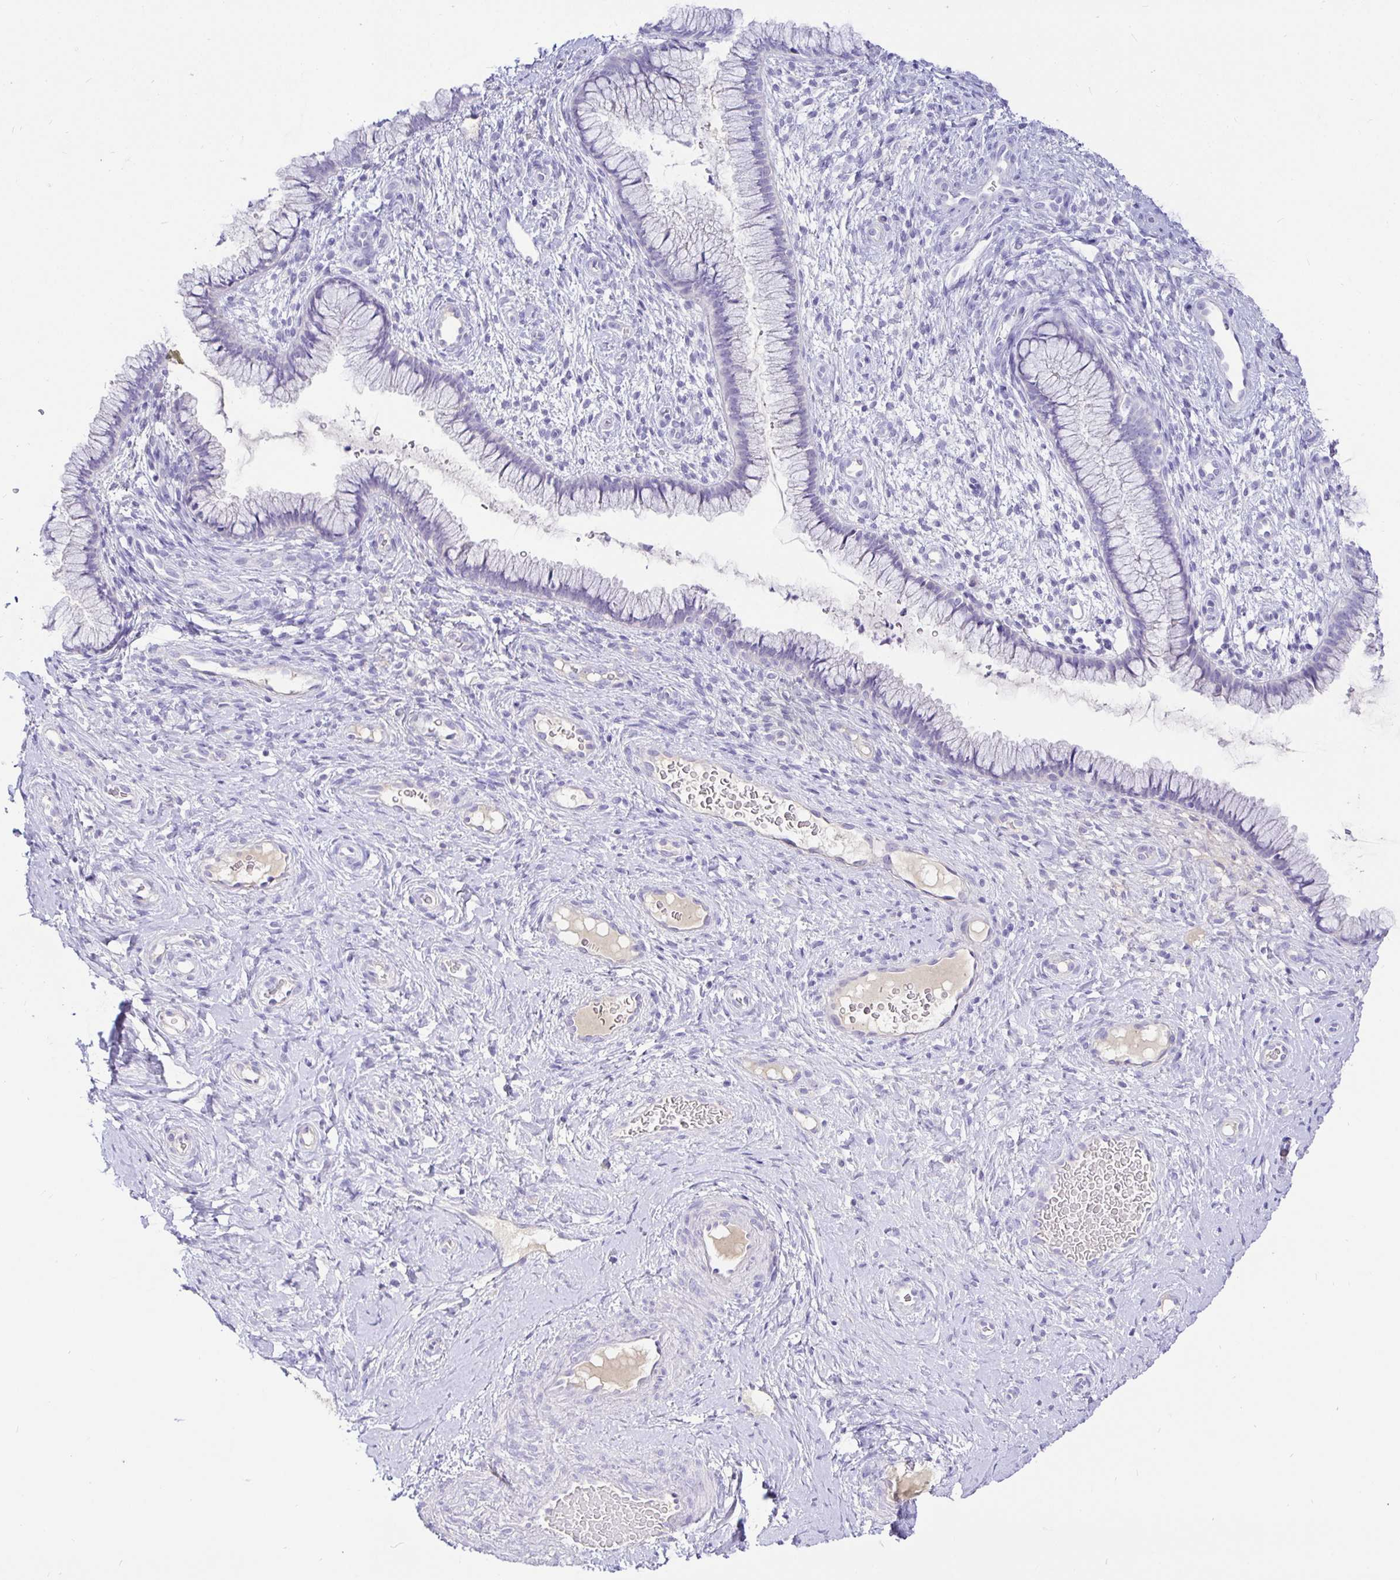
{"staining": {"intensity": "negative", "quantity": "none", "location": "none"}, "tissue": "cervix", "cell_type": "Glandular cells", "image_type": "normal", "snomed": [{"axis": "morphology", "description": "Normal tissue, NOS"}, {"axis": "topography", "description": "Cervix"}], "caption": "The photomicrograph displays no significant staining in glandular cells of cervix.", "gene": "TPTE", "patient": {"sex": "female", "age": 34}}